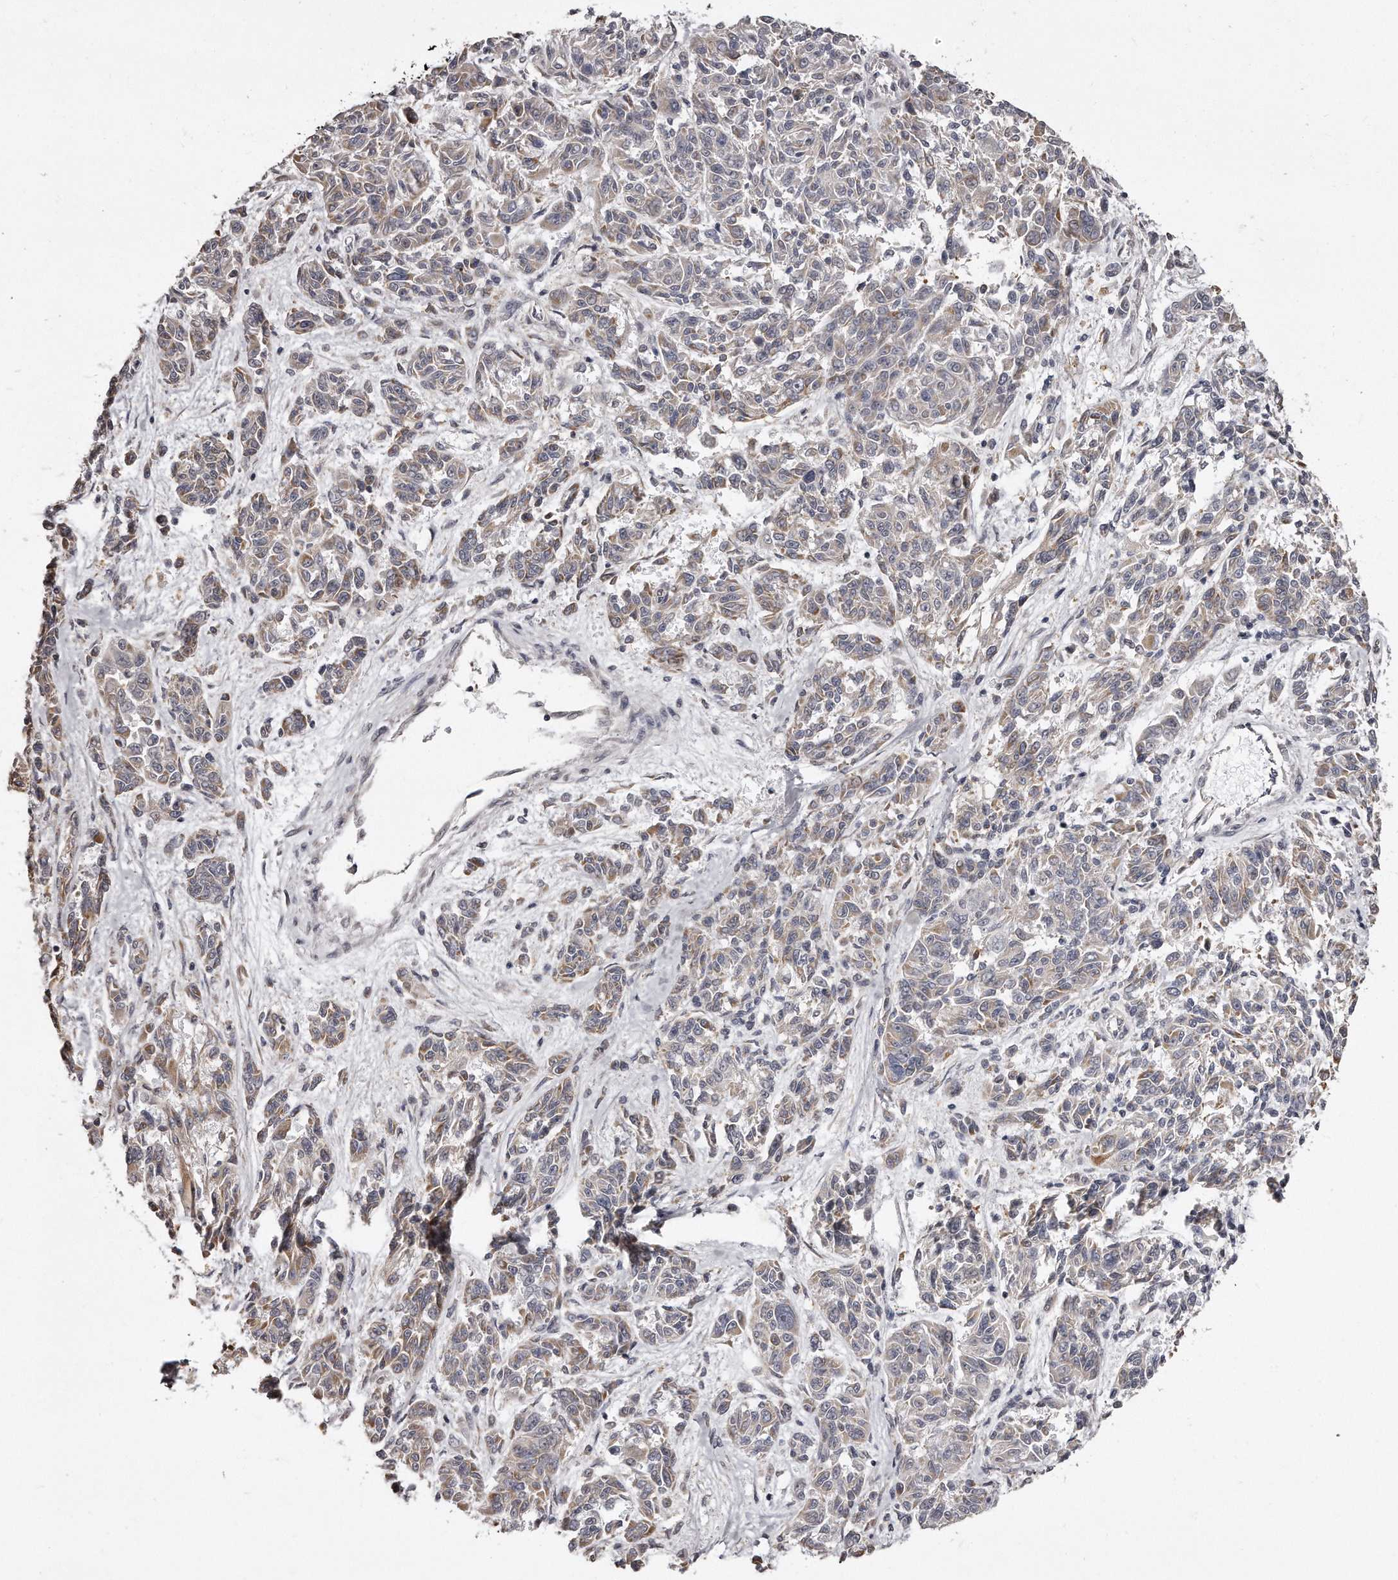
{"staining": {"intensity": "weak", "quantity": ">75%", "location": "cytoplasmic/membranous"}, "tissue": "melanoma", "cell_type": "Tumor cells", "image_type": "cancer", "snomed": [{"axis": "morphology", "description": "Malignant melanoma, NOS"}, {"axis": "topography", "description": "Skin"}], "caption": "Immunohistochemistry (IHC) staining of malignant melanoma, which demonstrates low levels of weak cytoplasmic/membranous staining in about >75% of tumor cells indicating weak cytoplasmic/membranous protein staining. The staining was performed using DAB (3,3'-diaminobenzidine) (brown) for protein detection and nuclei were counterstained in hematoxylin (blue).", "gene": "TRAPPC14", "patient": {"sex": "male", "age": 53}}